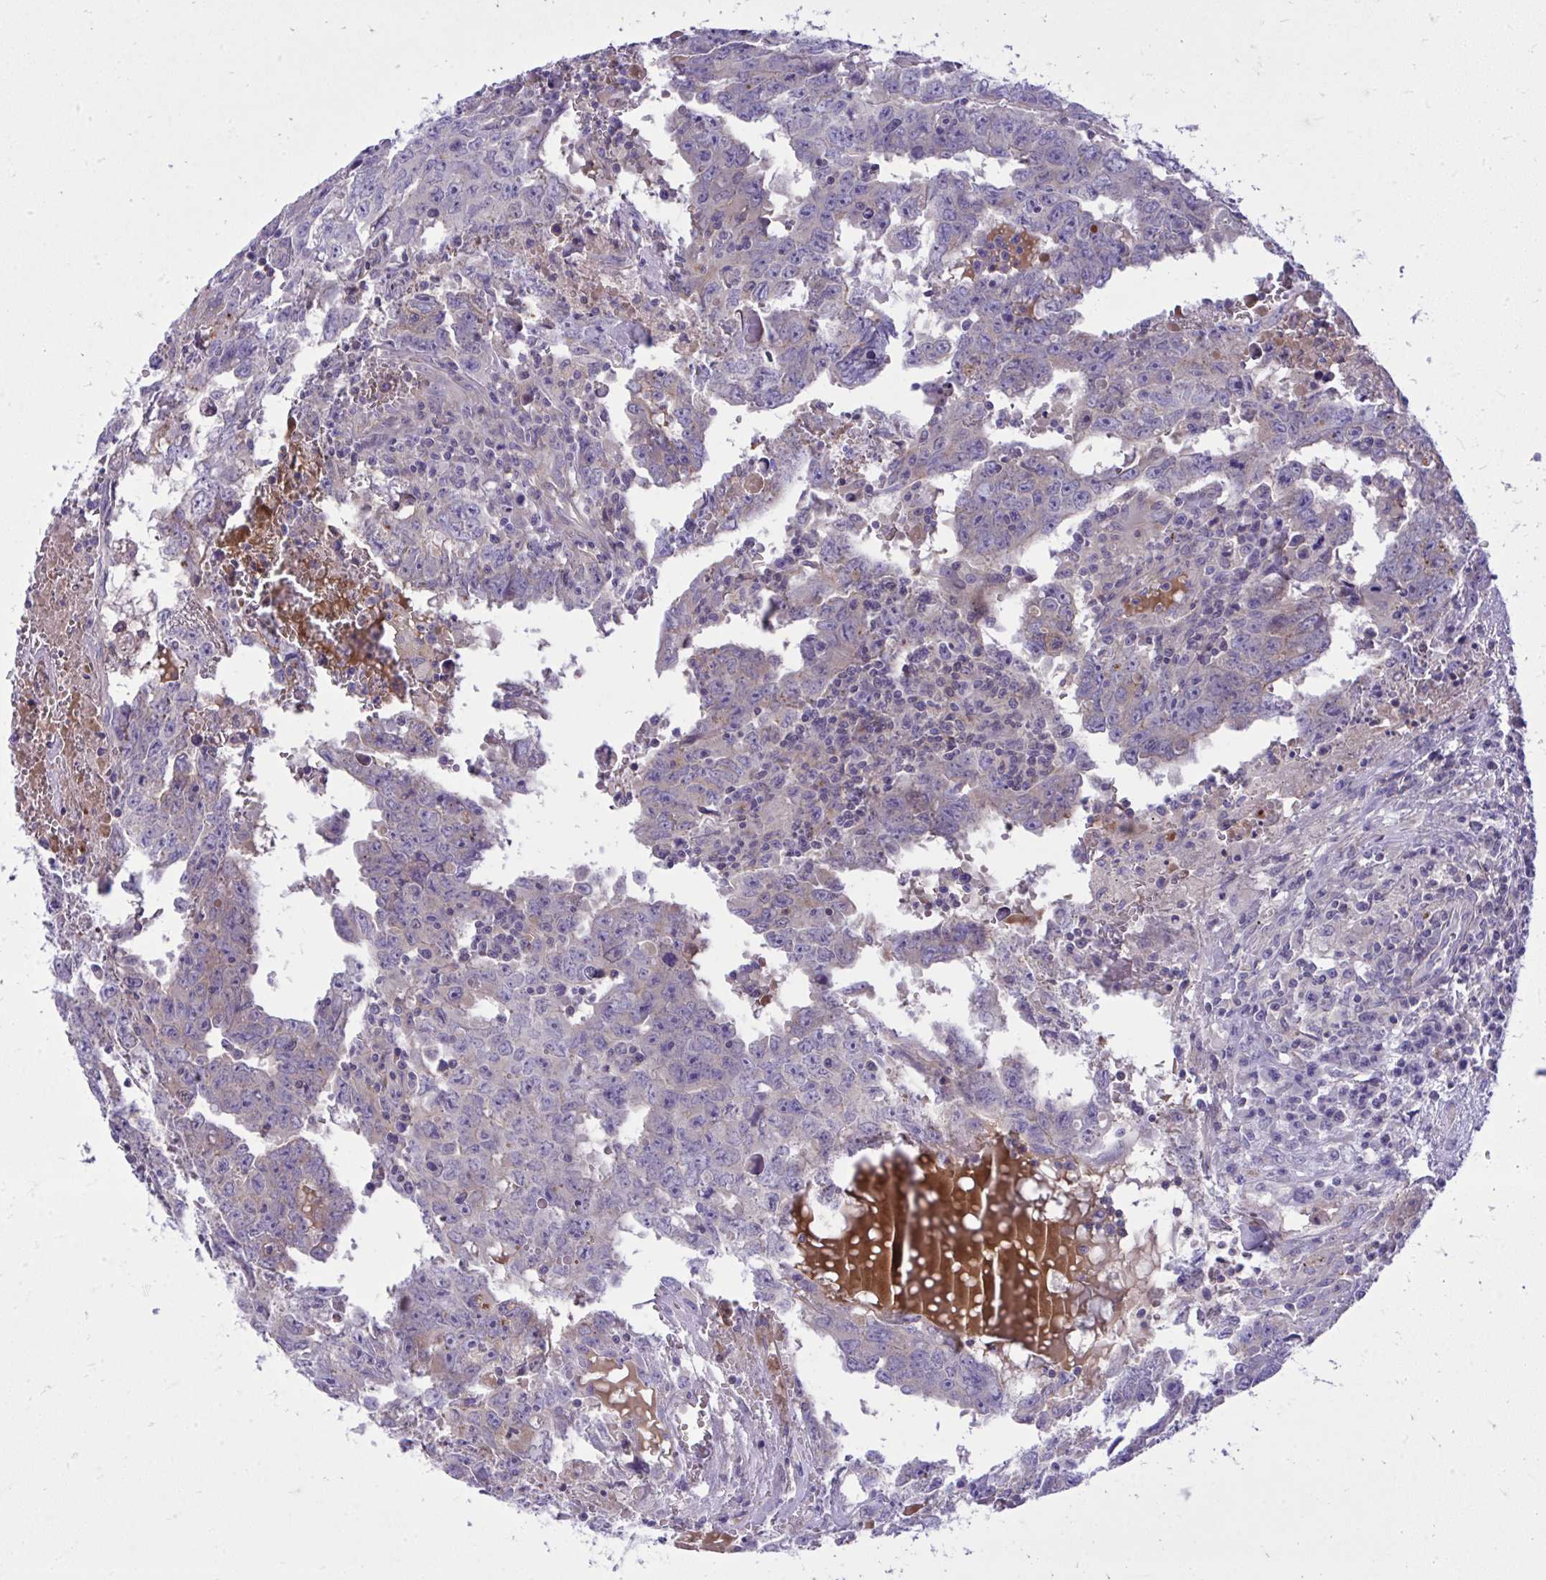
{"staining": {"intensity": "negative", "quantity": "none", "location": "none"}, "tissue": "testis cancer", "cell_type": "Tumor cells", "image_type": "cancer", "snomed": [{"axis": "morphology", "description": "Carcinoma, Embryonal, NOS"}, {"axis": "topography", "description": "Testis"}], "caption": "Tumor cells show no significant protein positivity in testis embryonal carcinoma. (Immunohistochemistry, brightfield microscopy, high magnification).", "gene": "TP53I11", "patient": {"sex": "male", "age": 22}}